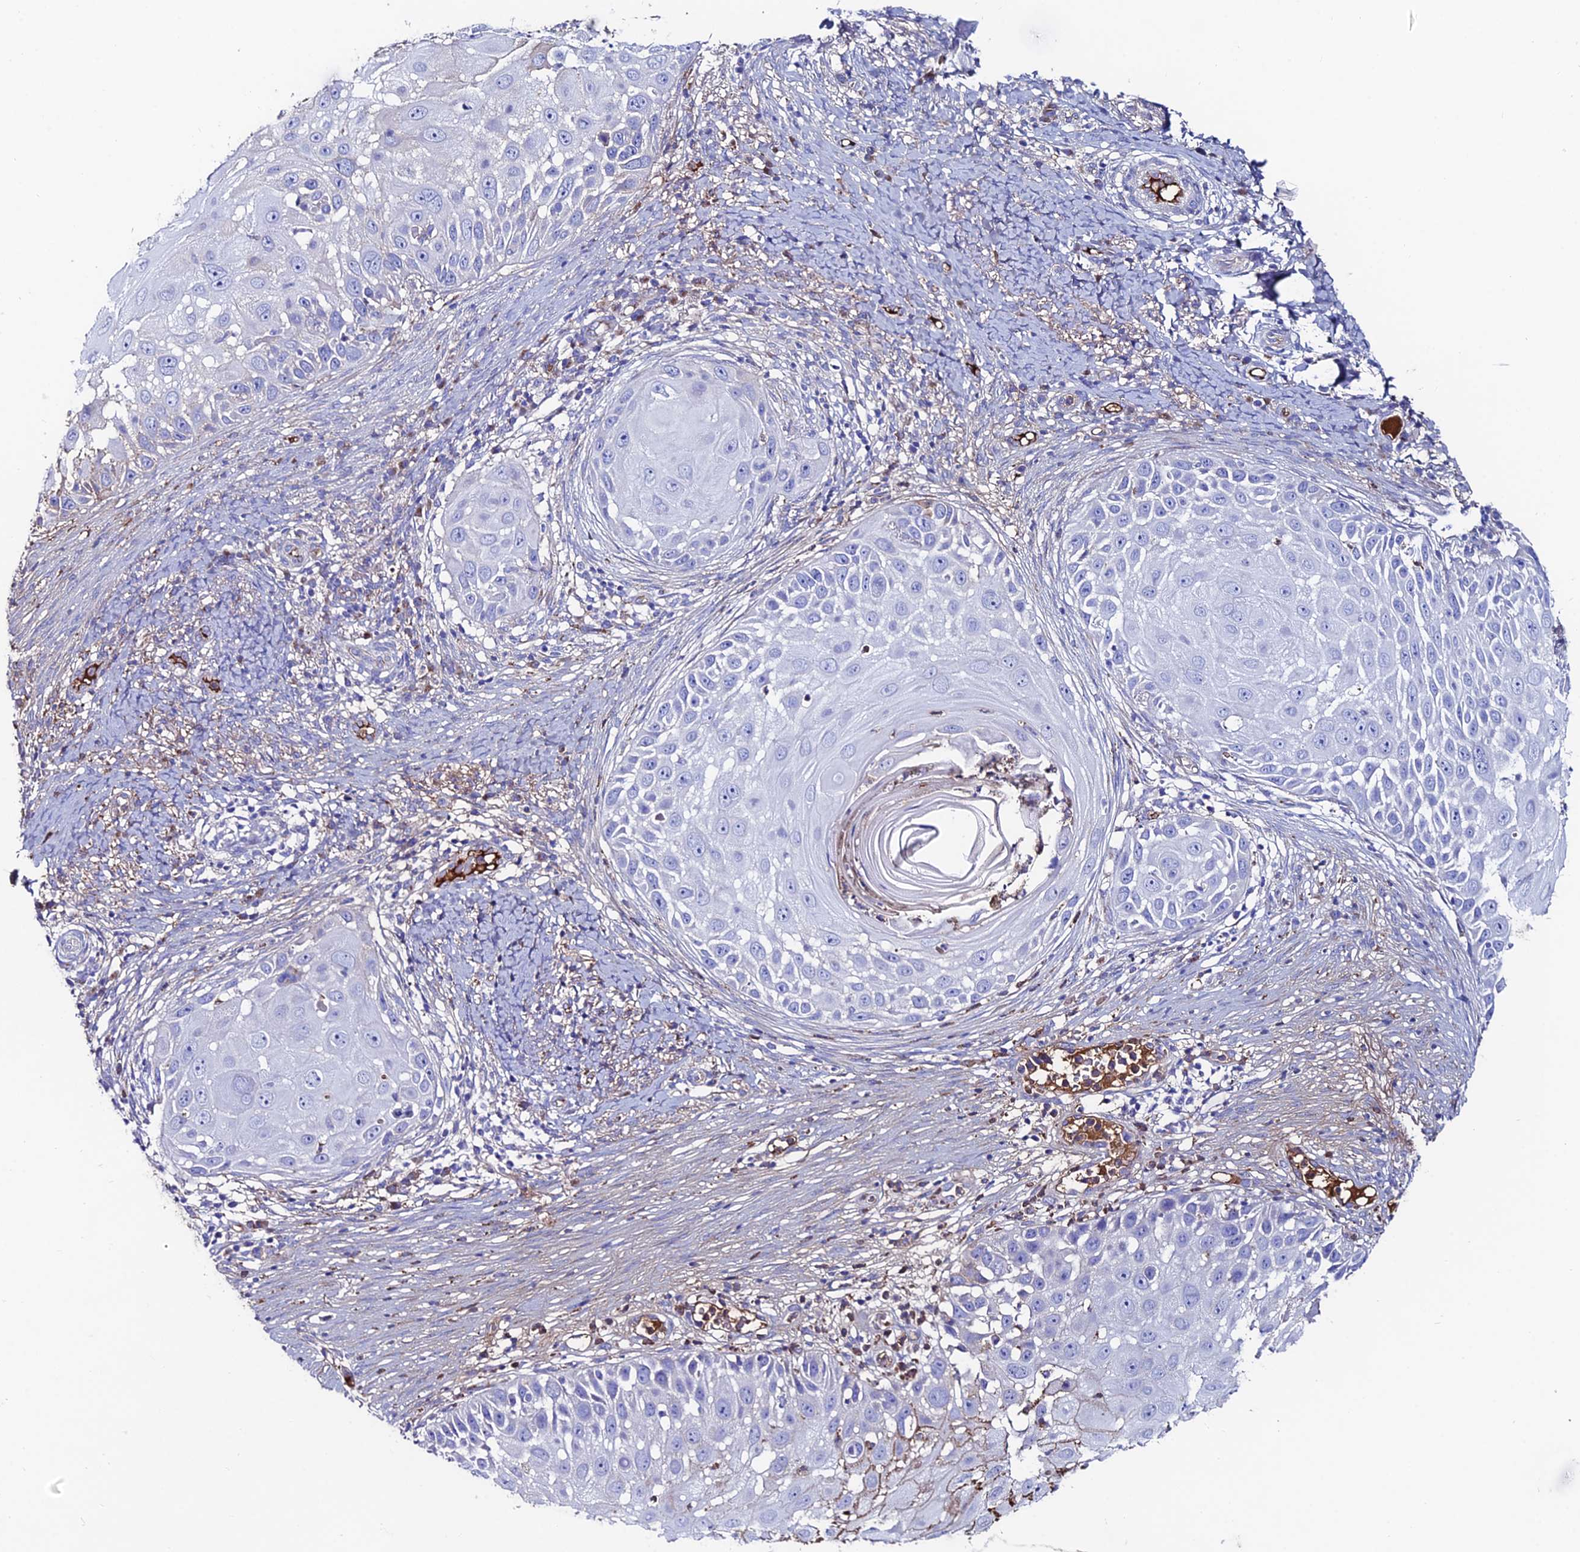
{"staining": {"intensity": "negative", "quantity": "none", "location": "none"}, "tissue": "skin cancer", "cell_type": "Tumor cells", "image_type": "cancer", "snomed": [{"axis": "morphology", "description": "Squamous cell carcinoma, NOS"}, {"axis": "topography", "description": "Skin"}], "caption": "A histopathology image of human skin cancer is negative for staining in tumor cells.", "gene": "SLC25A16", "patient": {"sex": "female", "age": 44}}